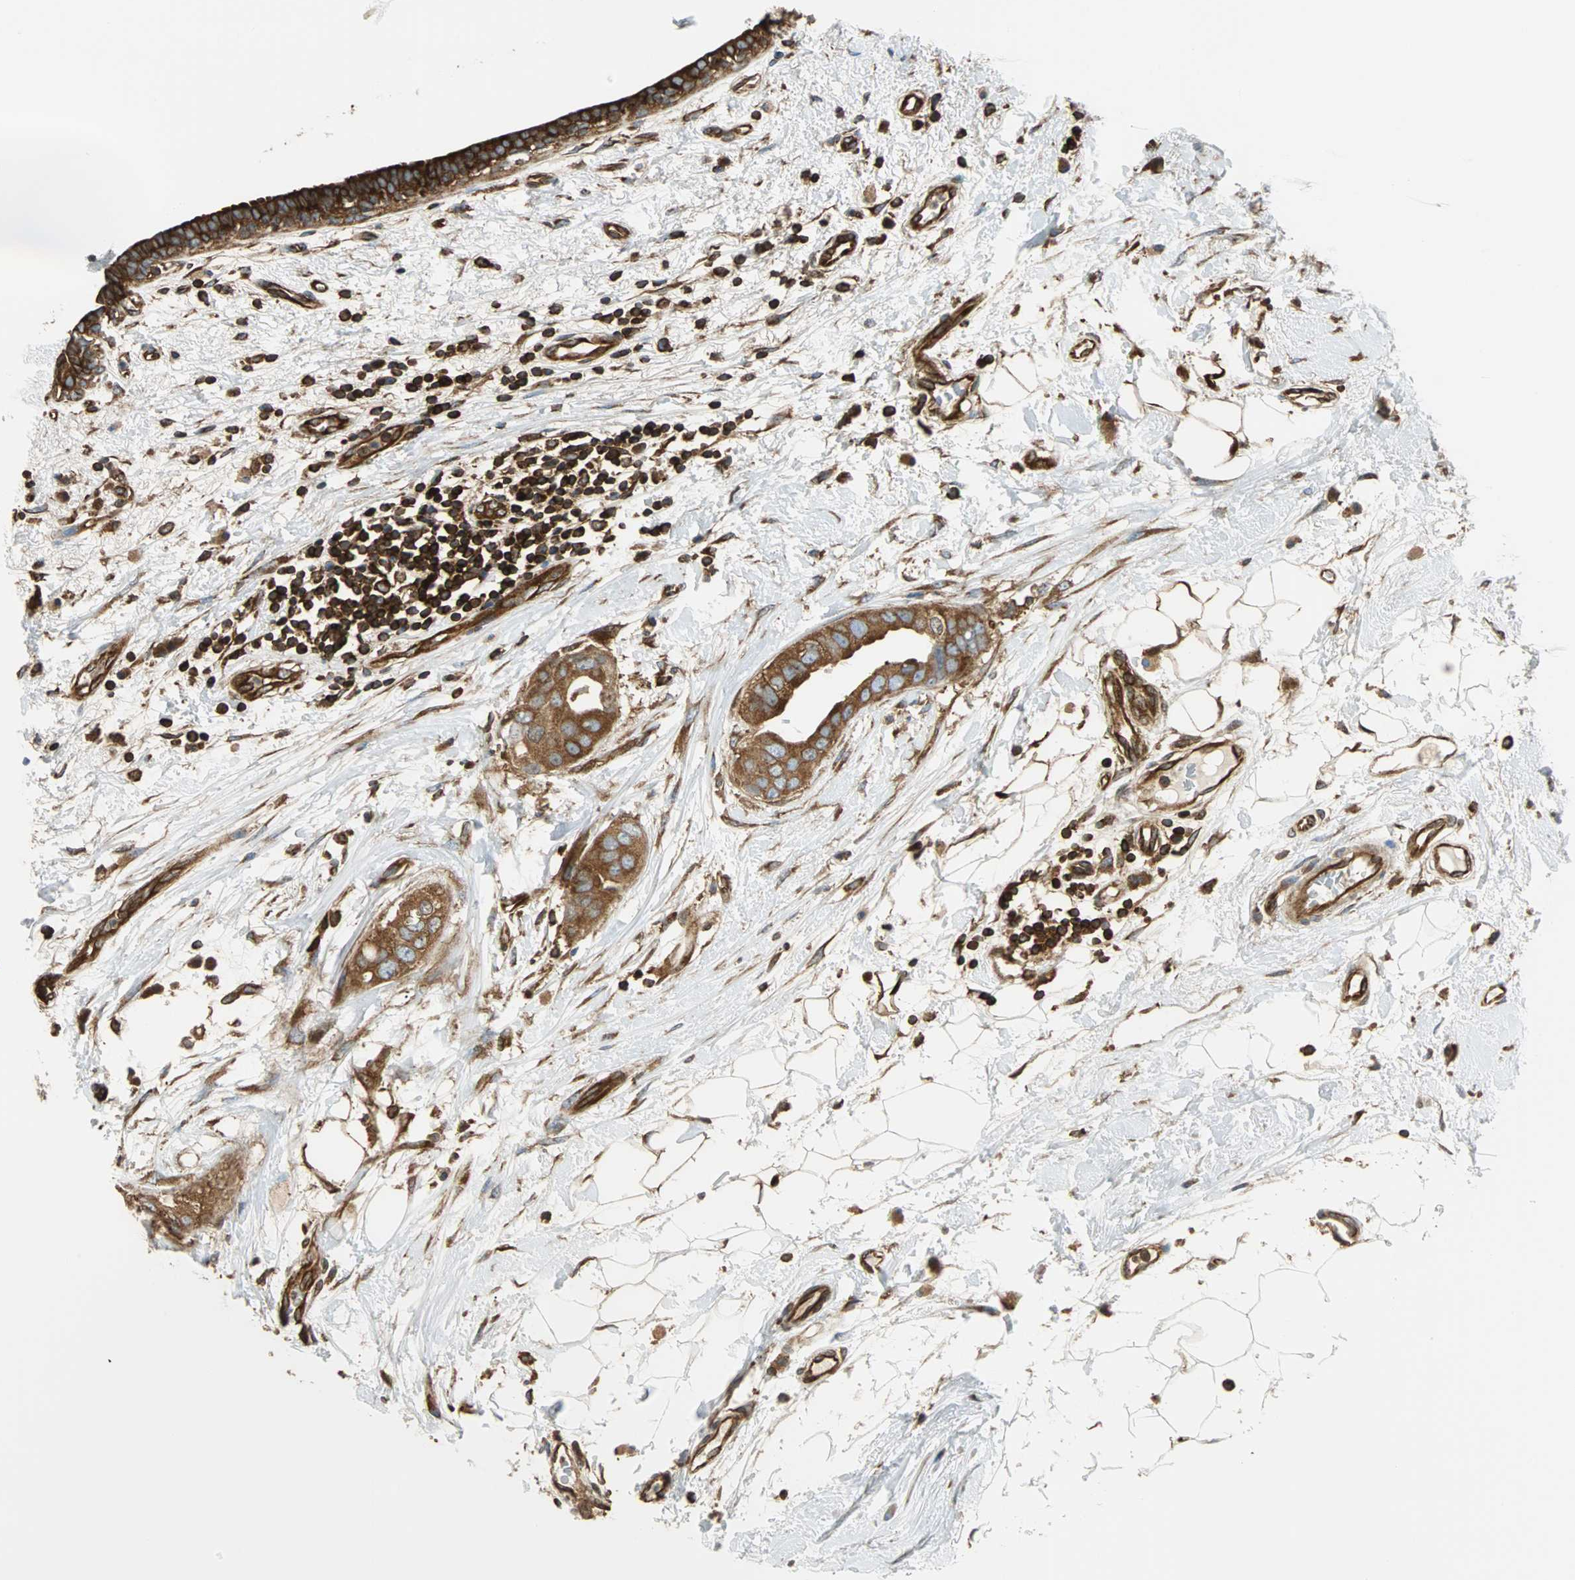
{"staining": {"intensity": "strong", "quantity": ">75%", "location": "cytoplasmic/membranous"}, "tissue": "breast cancer", "cell_type": "Tumor cells", "image_type": "cancer", "snomed": [{"axis": "morphology", "description": "Duct carcinoma"}, {"axis": "topography", "description": "Breast"}], "caption": "This image demonstrates immunohistochemistry (IHC) staining of human breast cancer (infiltrating ductal carcinoma), with high strong cytoplasmic/membranous positivity in about >75% of tumor cells.", "gene": "RELA", "patient": {"sex": "female", "age": 40}}